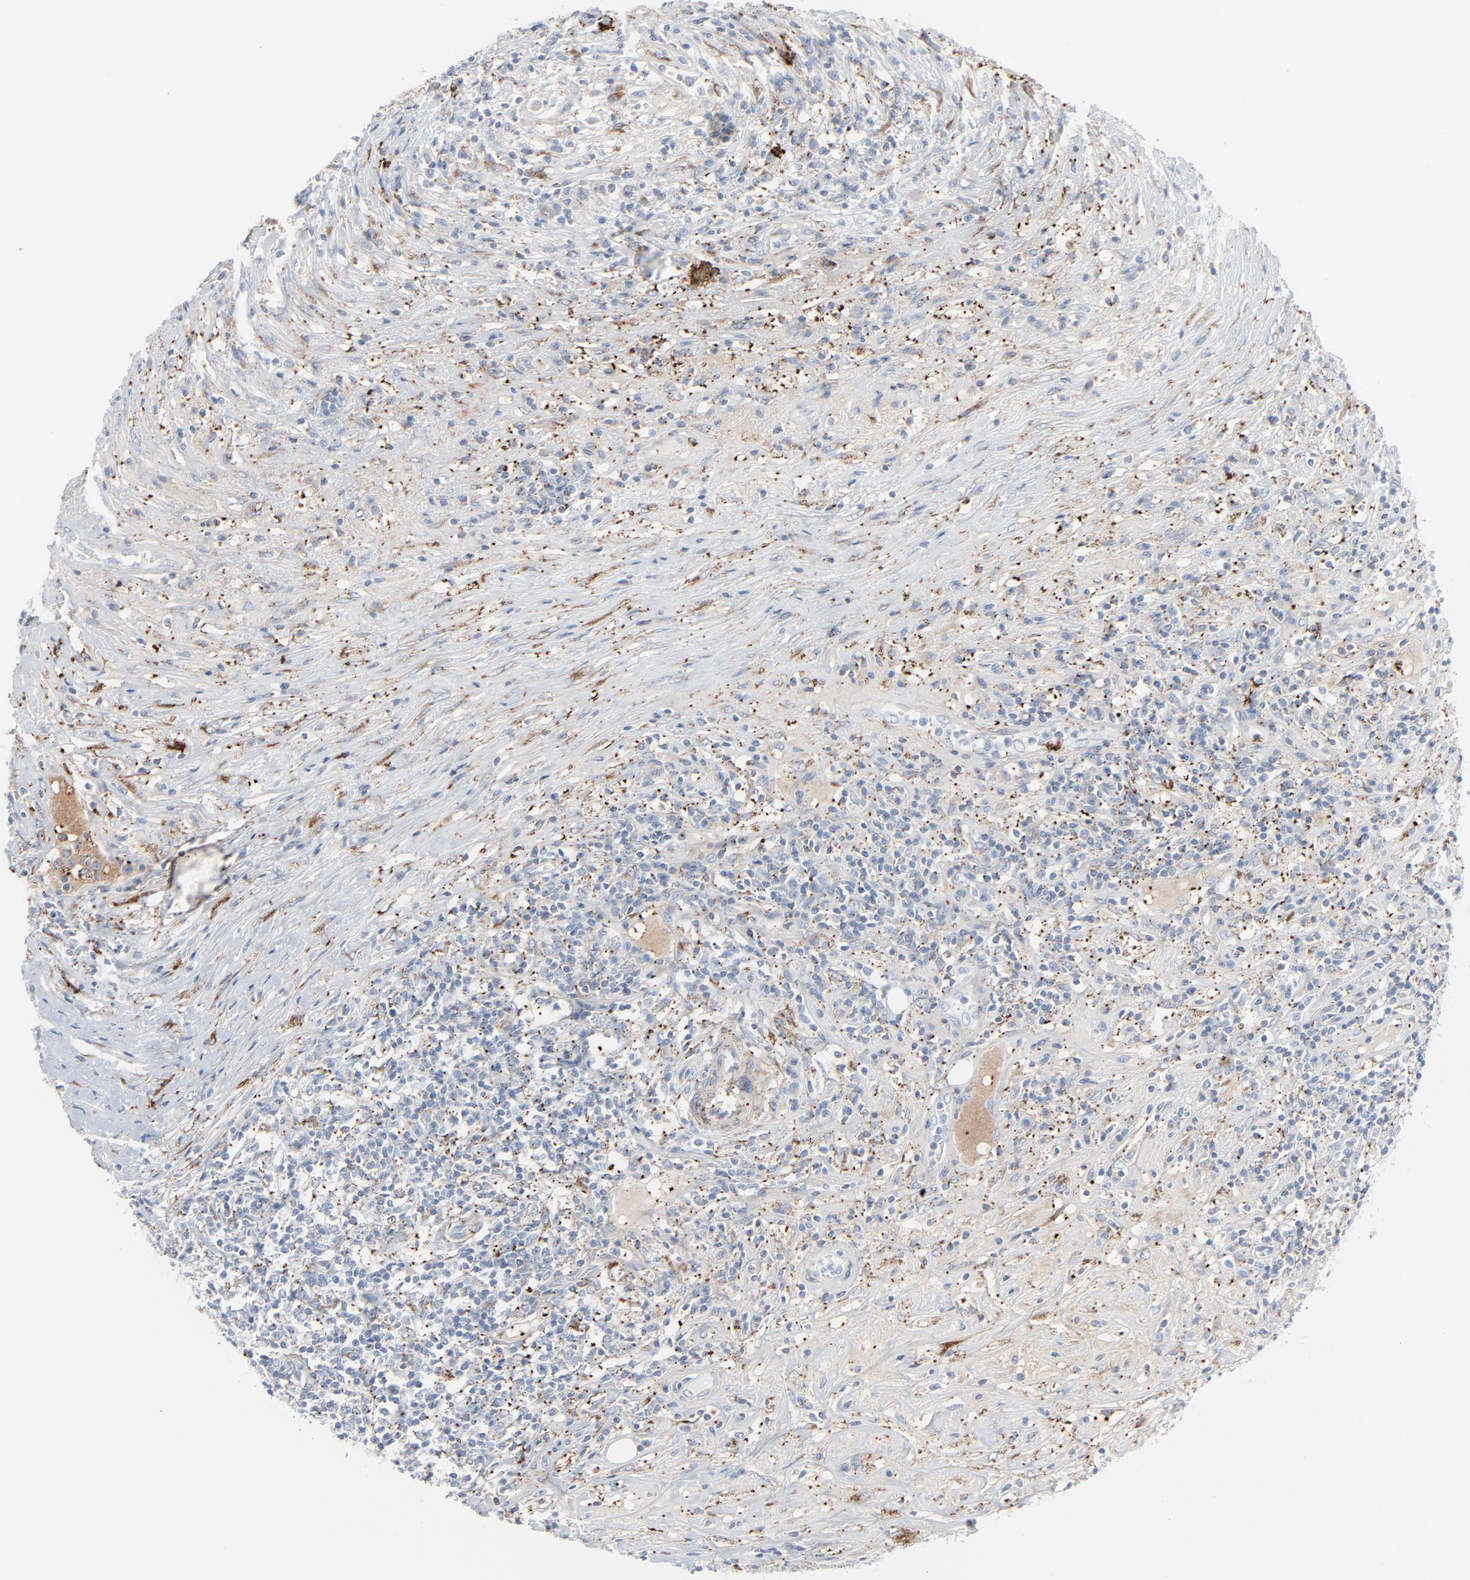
{"staining": {"intensity": "negative", "quantity": "none", "location": "none"}, "tissue": "lymphoma", "cell_type": "Tumor cells", "image_type": "cancer", "snomed": [{"axis": "morphology", "description": "Malignant lymphoma, non-Hodgkin's type, High grade"}, {"axis": "topography", "description": "Lymph node"}], "caption": "High-grade malignant lymphoma, non-Hodgkin's type stained for a protein using immunohistochemistry (IHC) exhibits no positivity tumor cells.", "gene": "BGN", "patient": {"sex": "female", "age": 84}}